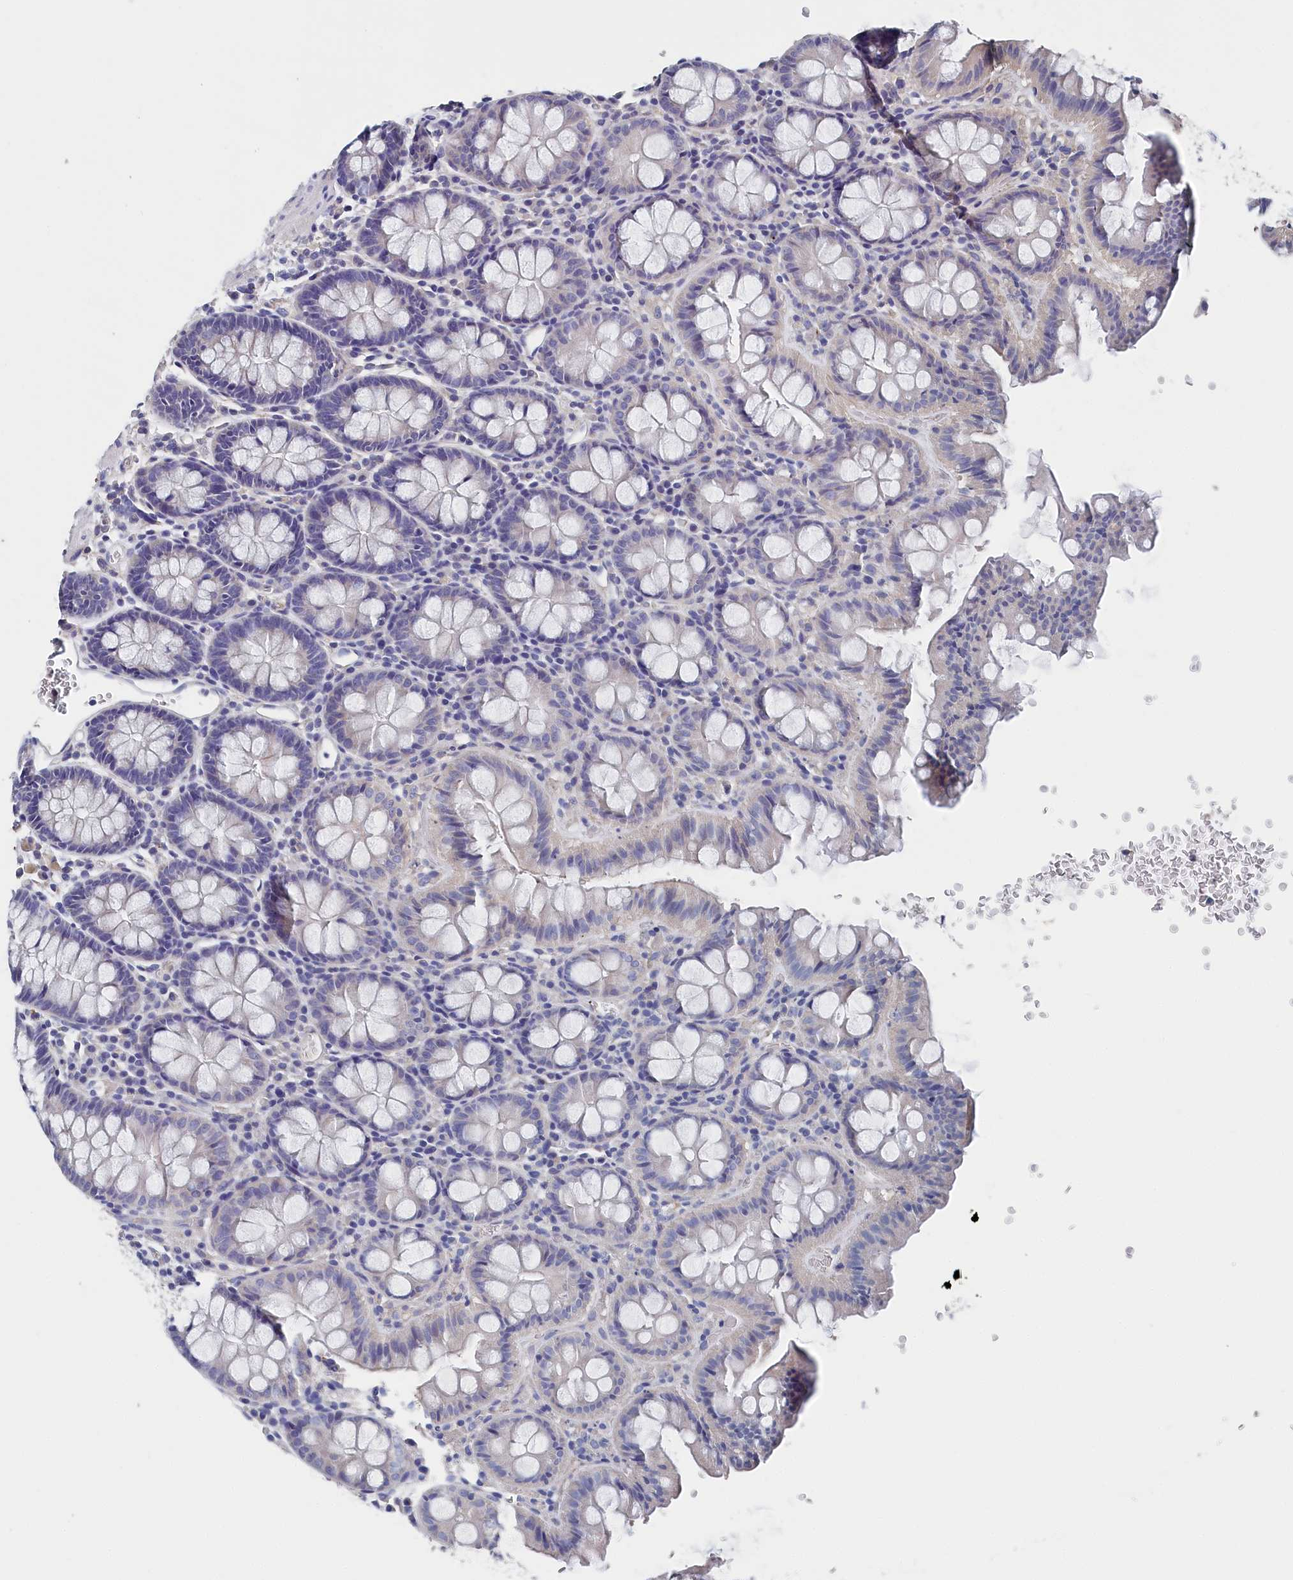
{"staining": {"intensity": "negative", "quantity": "none", "location": "none"}, "tissue": "colon", "cell_type": "Endothelial cells", "image_type": "normal", "snomed": [{"axis": "morphology", "description": "Normal tissue, NOS"}, {"axis": "topography", "description": "Colon"}], "caption": "A histopathology image of colon stained for a protein demonstrates no brown staining in endothelial cells. The staining was performed using DAB to visualize the protein expression in brown, while the nuclei were stained in blue with hematoxylin (Magnification: 20x).", "gene": "BHMT", "patient": {"sex": "male", "age": 75}}